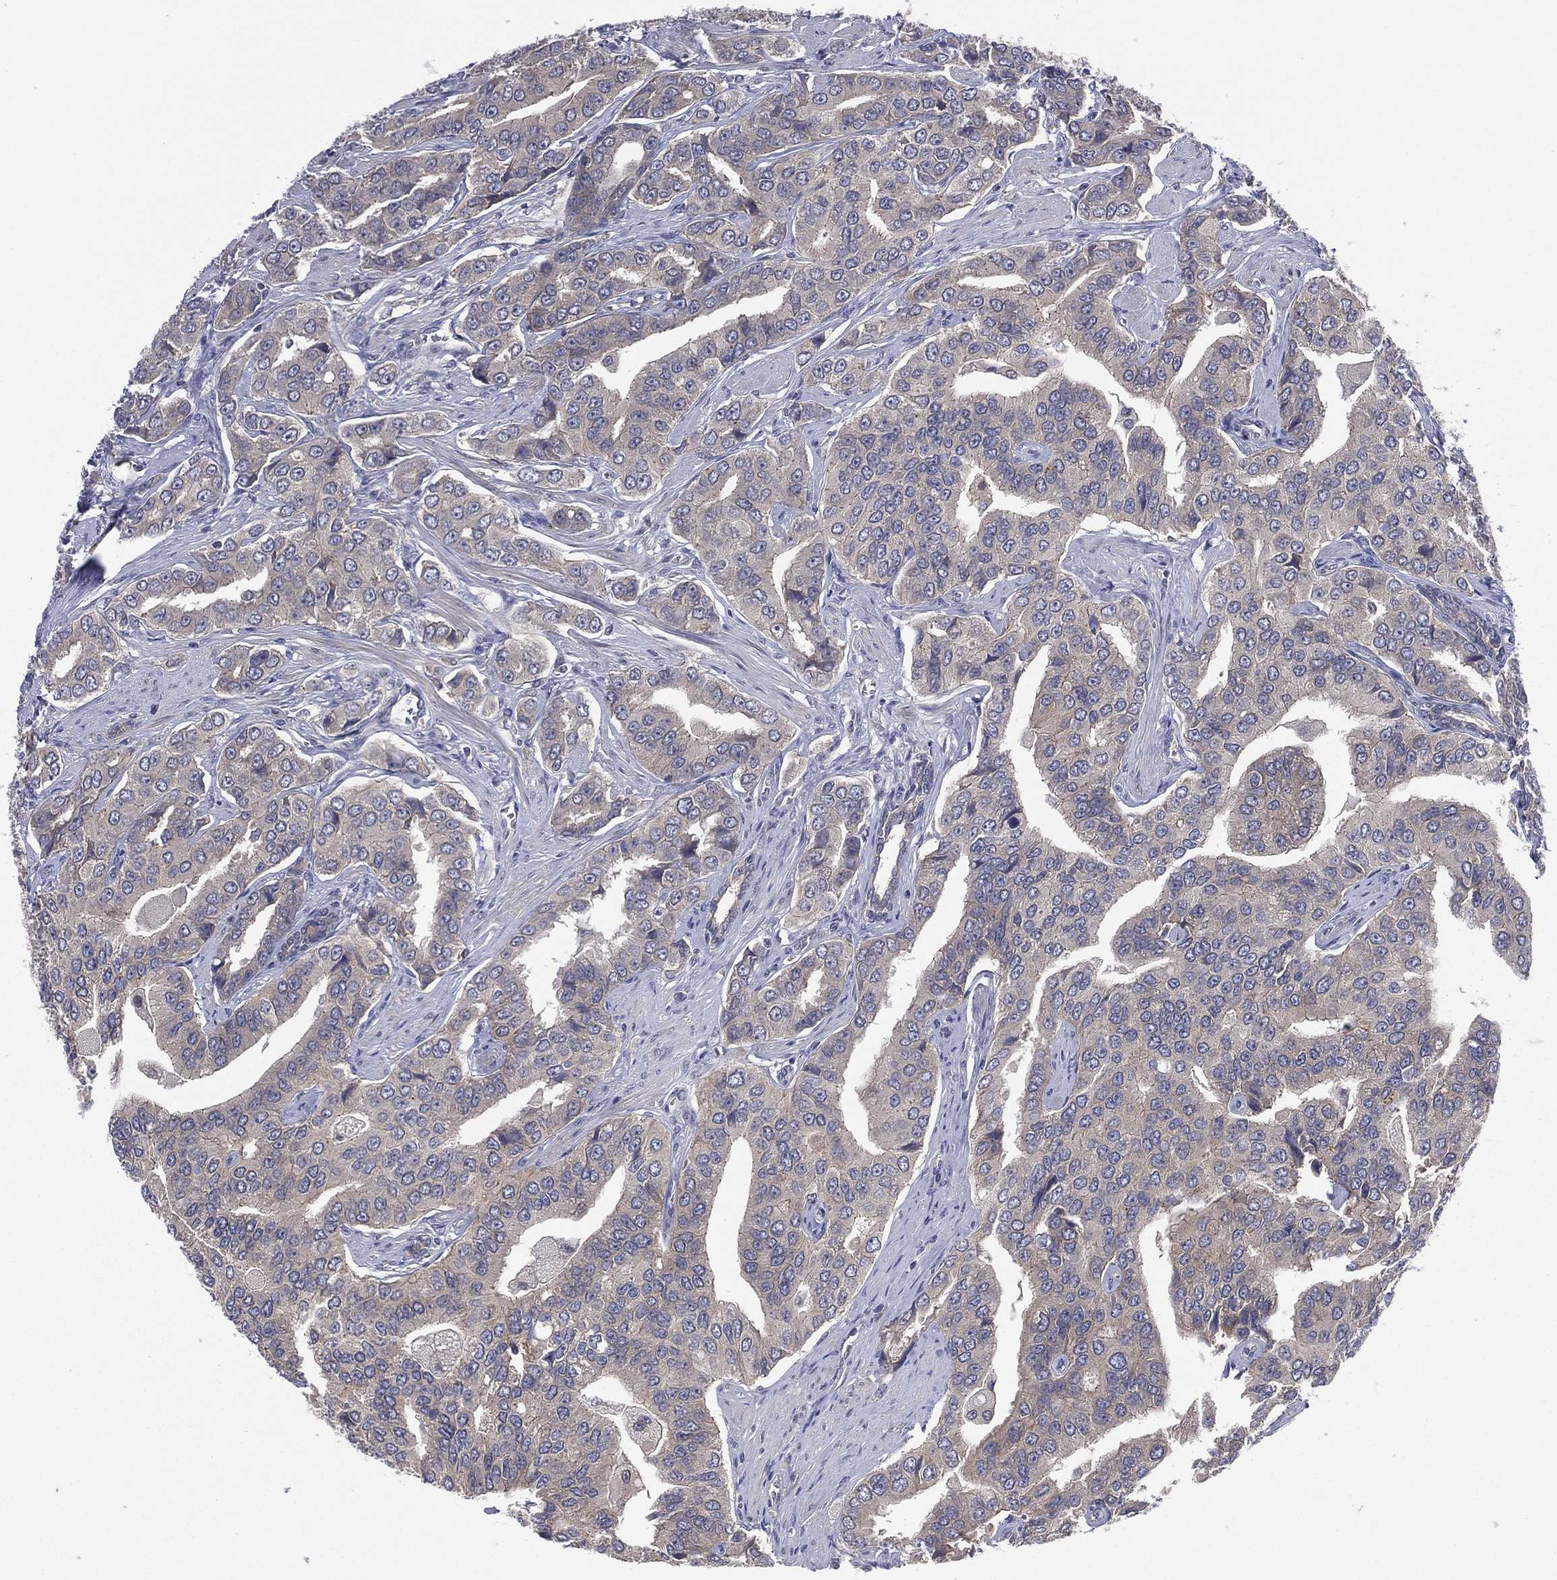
{"staining": {"intensity": "negative", "quantity": "none", "location": "none"}, "tissue": "prostate cancer", "cell_type": "Tumor cells", "image_type": "cancer", "snomed": [{"axis": "morphology", "description": "Adenocarcinoma, NOS"}, {"axis": "topography", "description": "Prostate and seminal vesicle, NOS"}, {"axis": "topography", "description": "Prostate"}], "caption": "DAB immunohistochemical staining of human prostate adenocarcinoma demonstrates no significant expression in tumor cells.", "gene": "MPP7", "patient": {"sex": "male", "age": 69}}